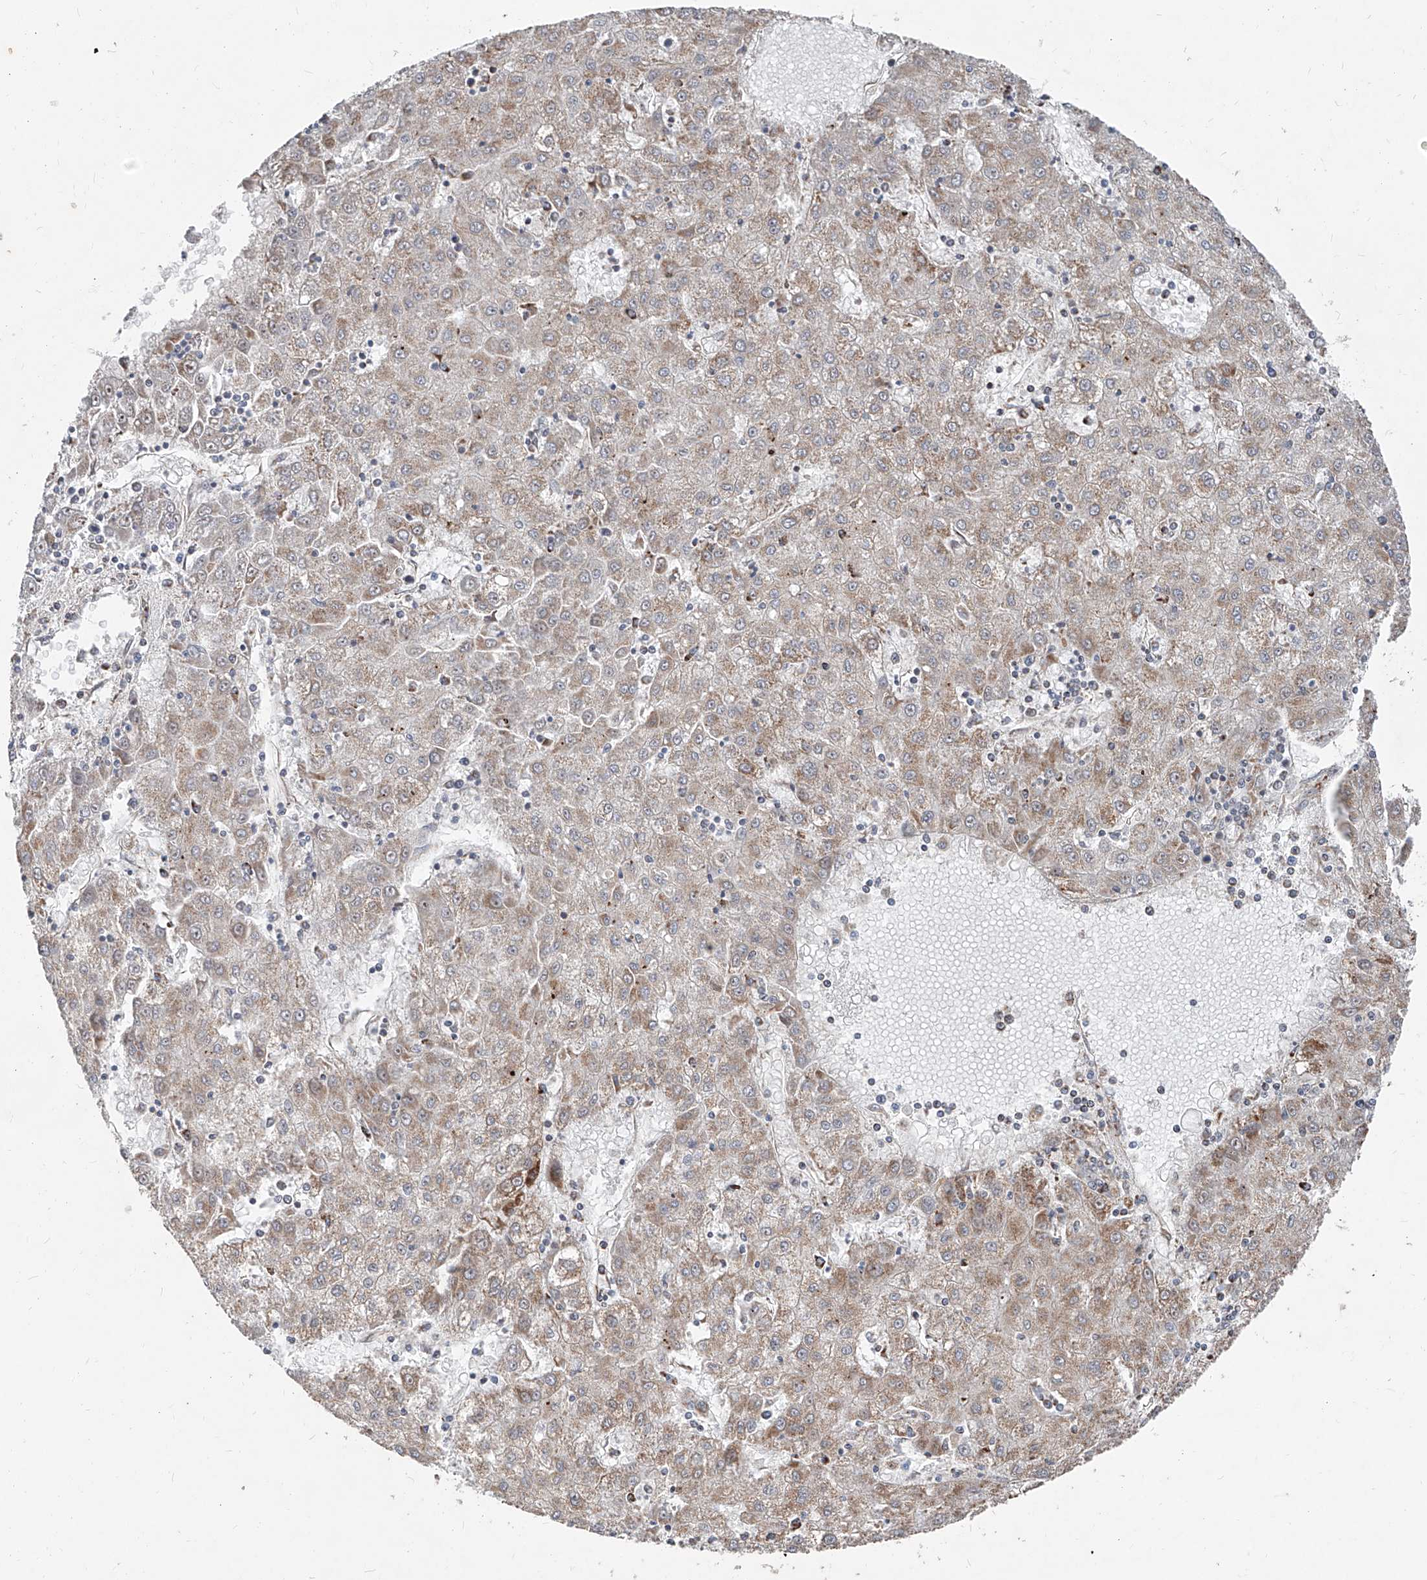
{"staining": {"intensity": "weak", "quantity": ">75%", "location": "cytoplasmic/membranous"}, "tissue": "liver cancer", "cell_type": "Tumor cells", "image_type": "cancer", "snomed": [{"axis": "morphology", "description": "Carcinoma, Hepatocellular, NOS"}, {"axis": "topography", "description": "Liver"}], "caption": "Immunohistochemistry (IHC) of human liver cancer (hepatocellular carcinoma) displays low levels of weak cytoplasmic/membranous staining in about >75% of tumor cells.", "gene": "NDUFB3", "patient": {"sex": "male", "age": 72}}